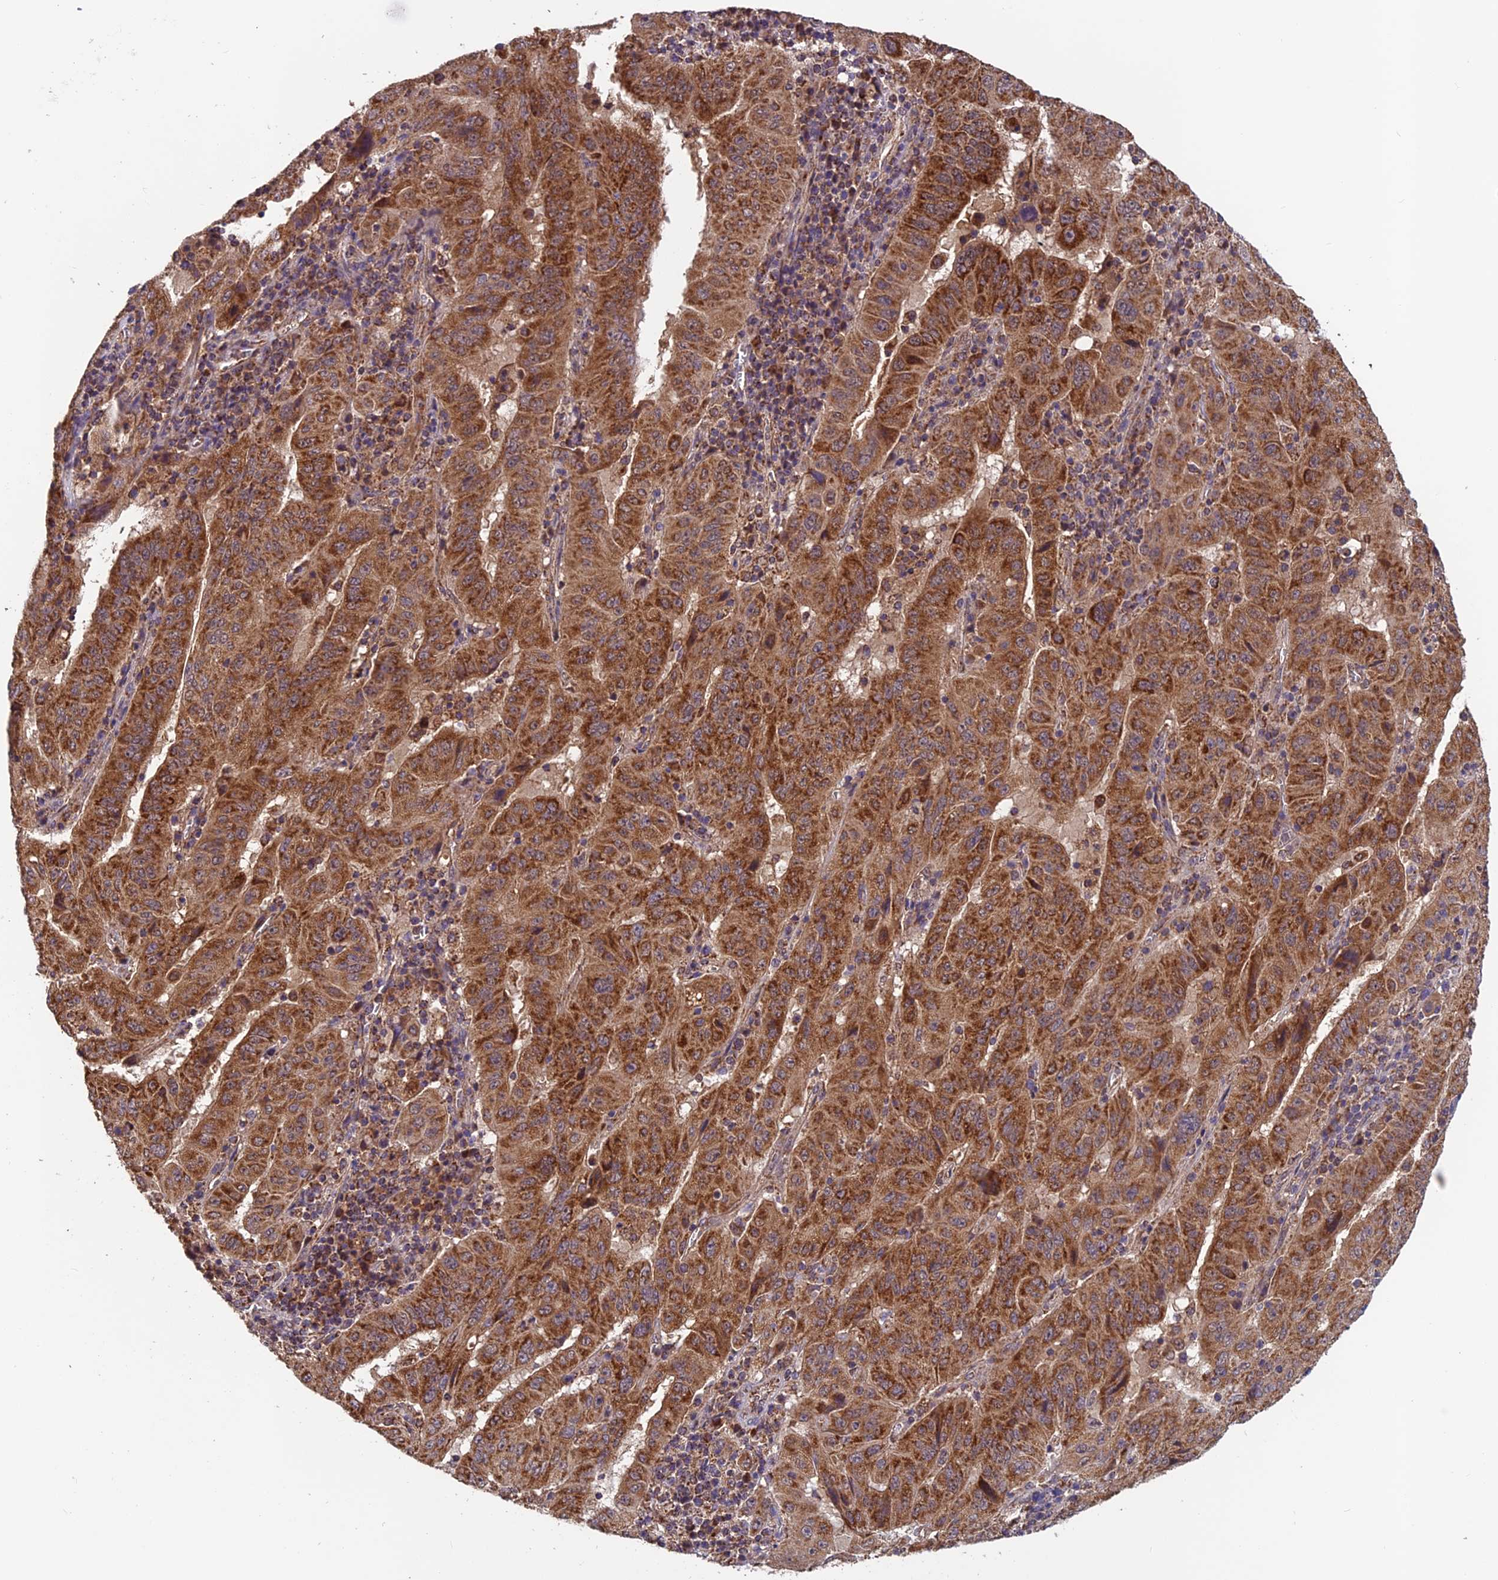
{"staining": {"intensity": "strong", "quantity": ">75%", "location": "cytoplasmic/membranous"}, "tissue": "pancreatic cancer", "cell_type": "Tumor cells", "image_type": "cancer", "snomed": [{"axis": "morphology", "description": "Adenocarcinoma, NOS"}, {"axis": "topography", "description": "Pancreas"}], "caption": "Immunohistochemical staining of pancreatic adenocarcinoma exhibits high levels of strong cytoplasmic/membranous staining in about >75% of tumor cells.", "gene": "CCDC15", "patient": {"sex": "male", "age": 63}}